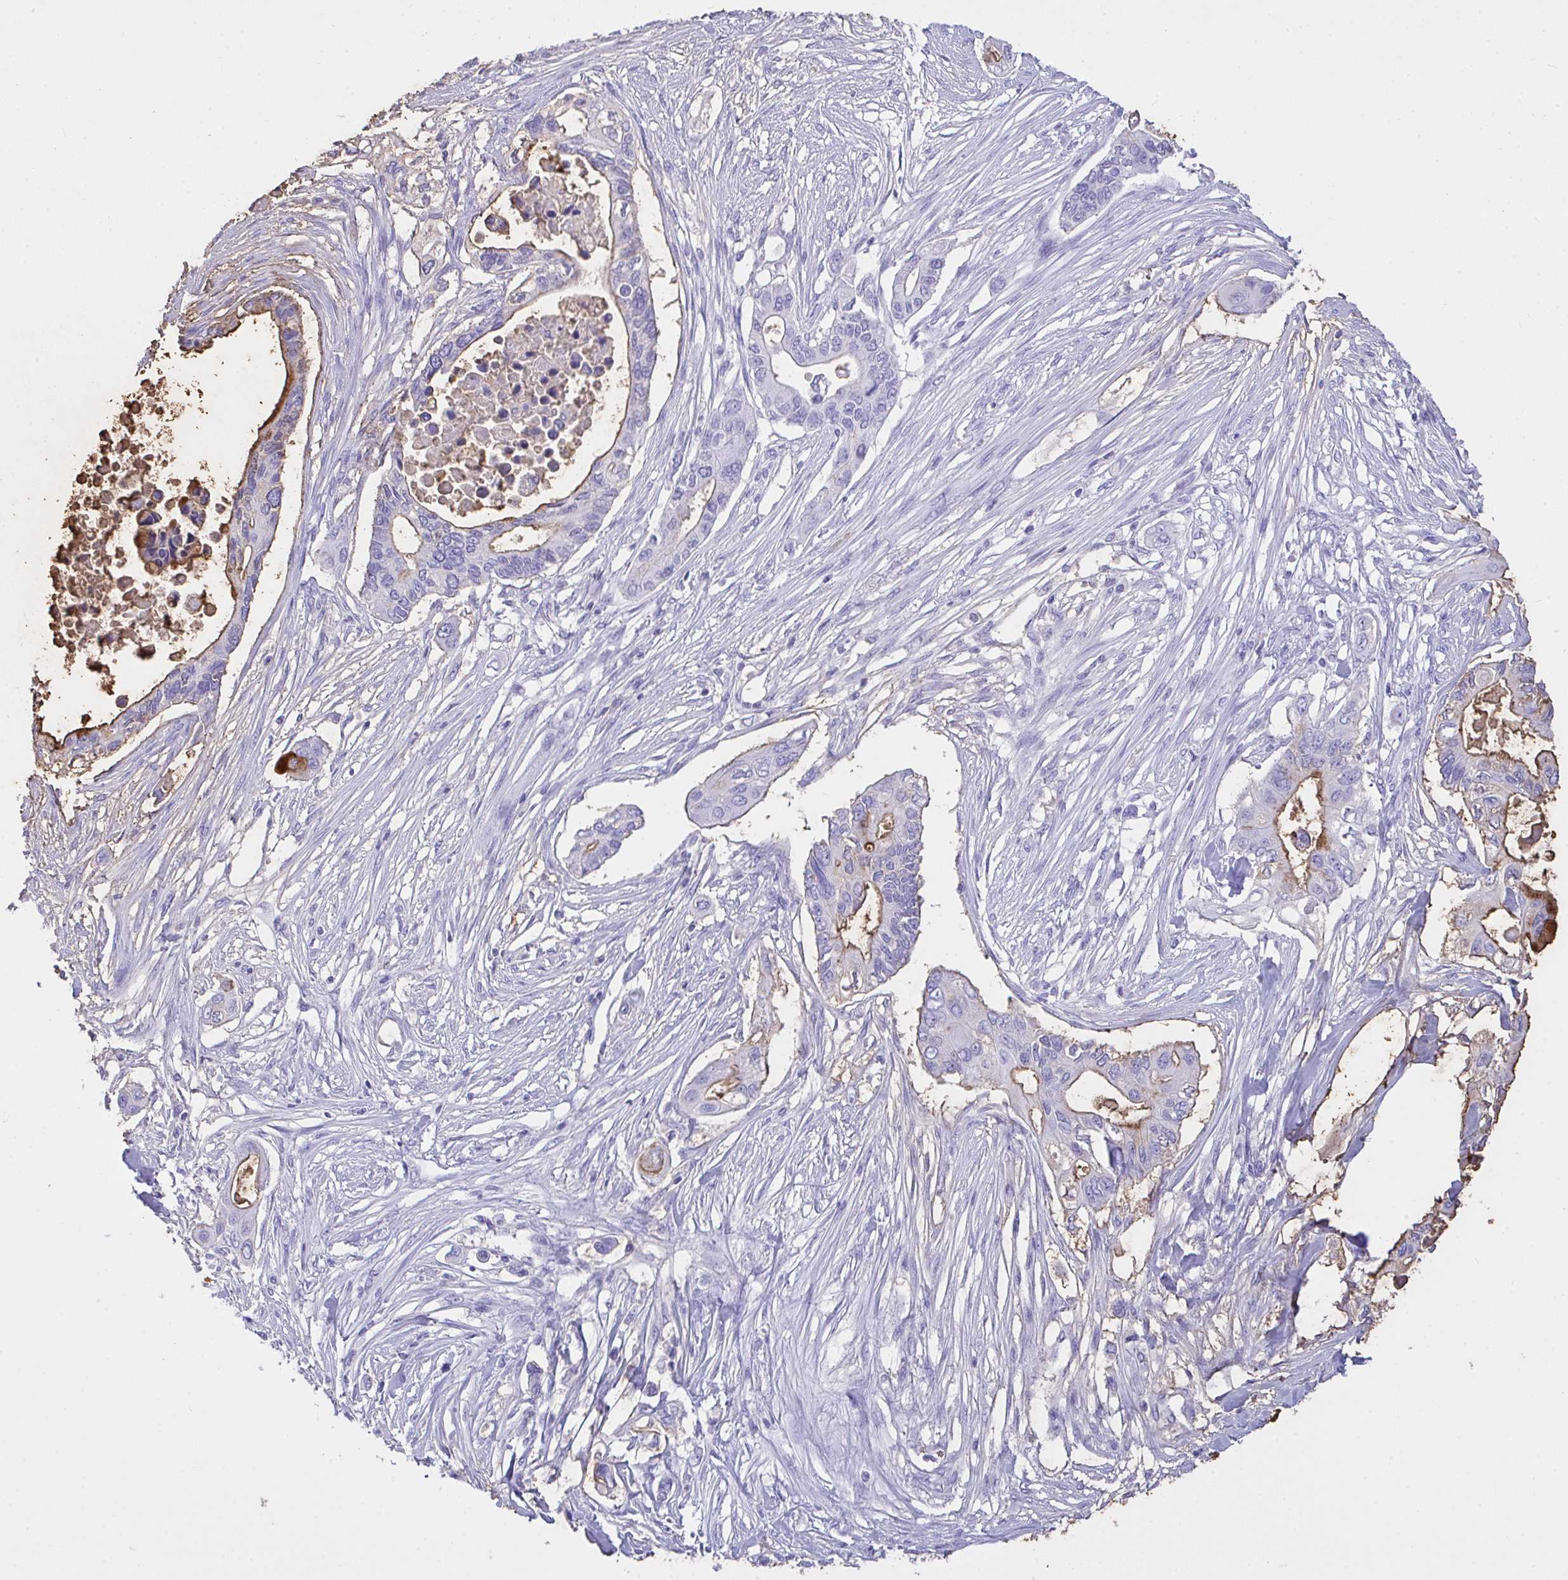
{"staining": {"intensity": "moderate", "quantity": "25%-75%", "location": "cytoplasmic/membranous"}, "tissue": "pancreatic cancer", "cell_type": "Tumor cells", "image_type": "cancer", "snomed": [{"axis": "morphology", "description": "Adenocarcinoma, NOS"}, {"axis": "topography", "description": "Pancreas"}], "caption": "Pancreatic adenocarcinoma was stained to show a protein in brown. There is medium levels of moderate cytoplasmic/membranous expression in about 25%-75% of tumor cells. (IHC, brightfield microscopy, high magnification).", "gene": "AKR1D1", "patient": {"sex": "female", "age": 63}}